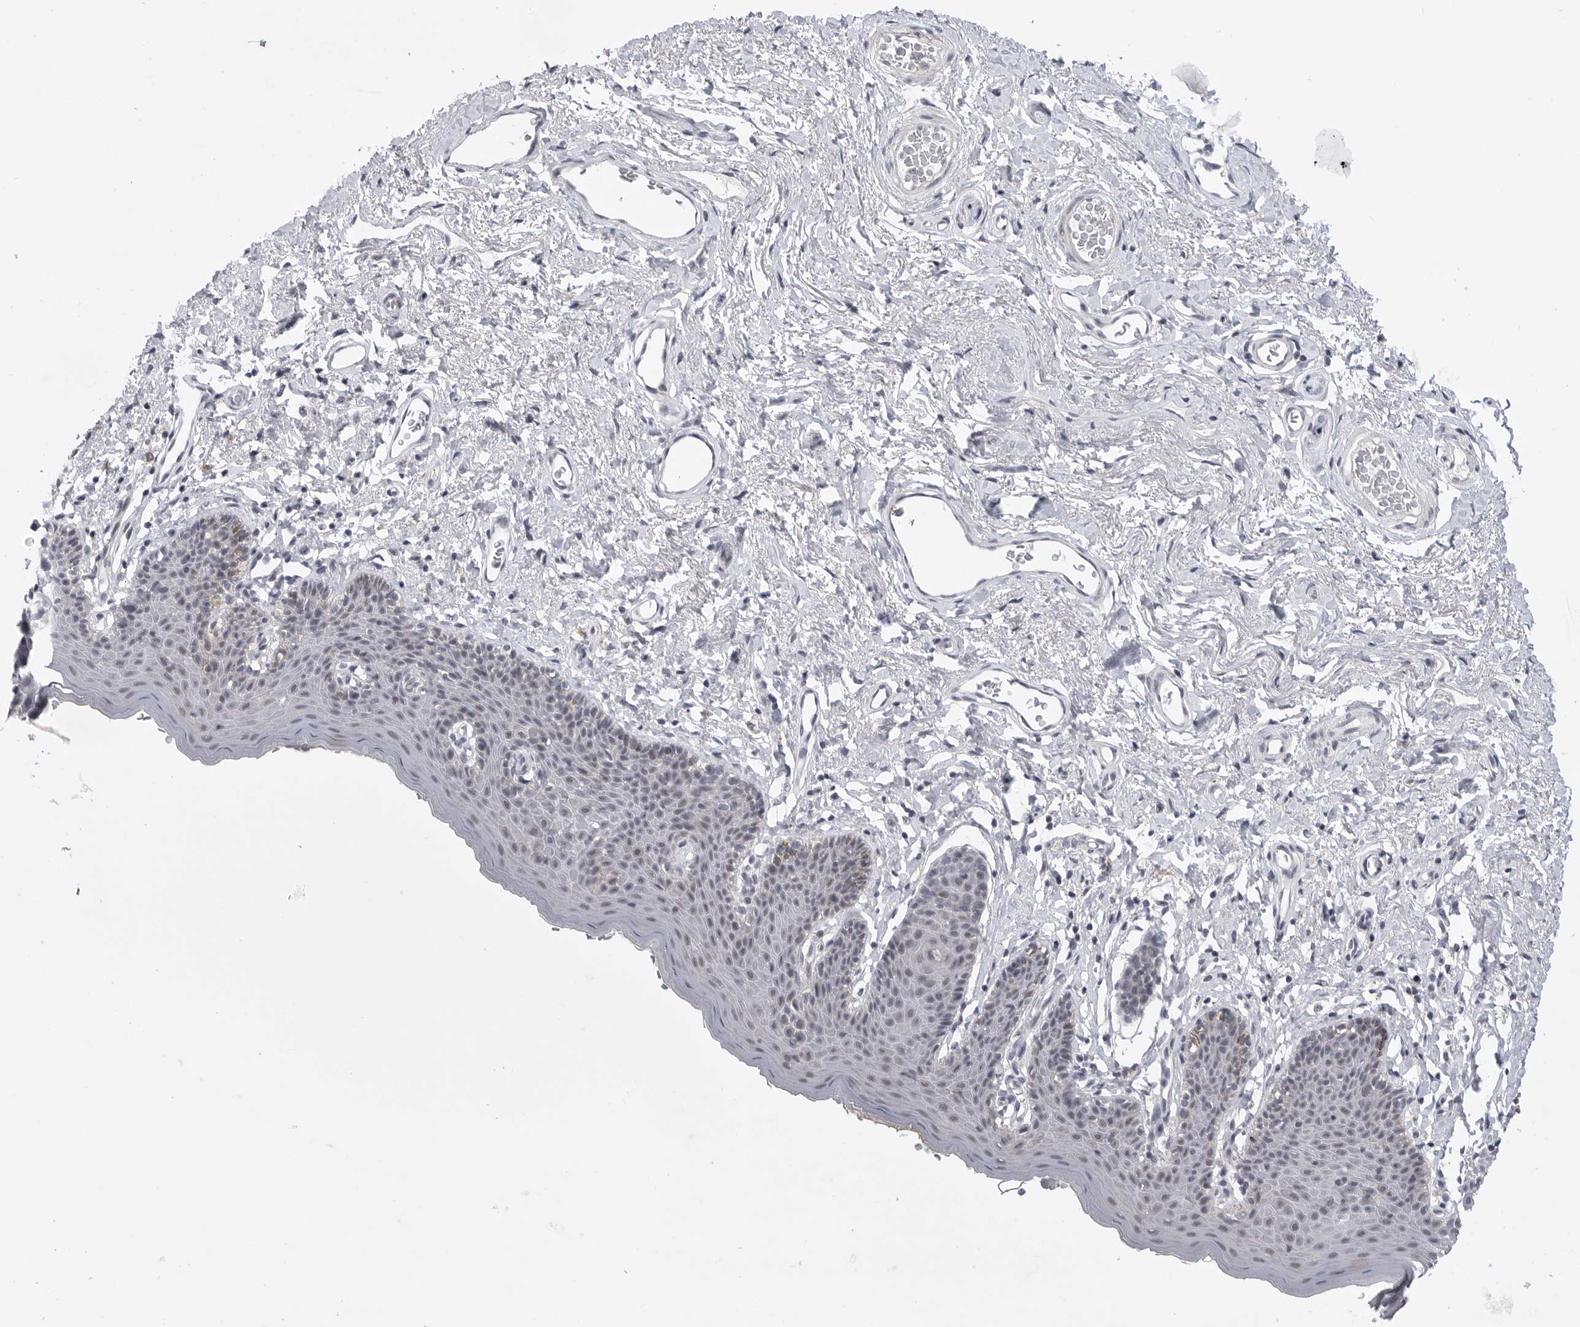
{"staining": {"intensity": "weak", "quantity": "<25%", "location": "nuclear"}, "tissue": "skin", "cell_type": "Epidermal cells", "image_type": "normal", "snomed": [{"axis": "morphology", "description": "Normal tissue, NOS"}, {"axis": "topography", "description": "Vulva"}], "caption": "Histopathology image shows no protein positivity in epidermal cells of normal skin.", "gene": "FBXO43", "patient": {"sex": "female", "age": 66}}